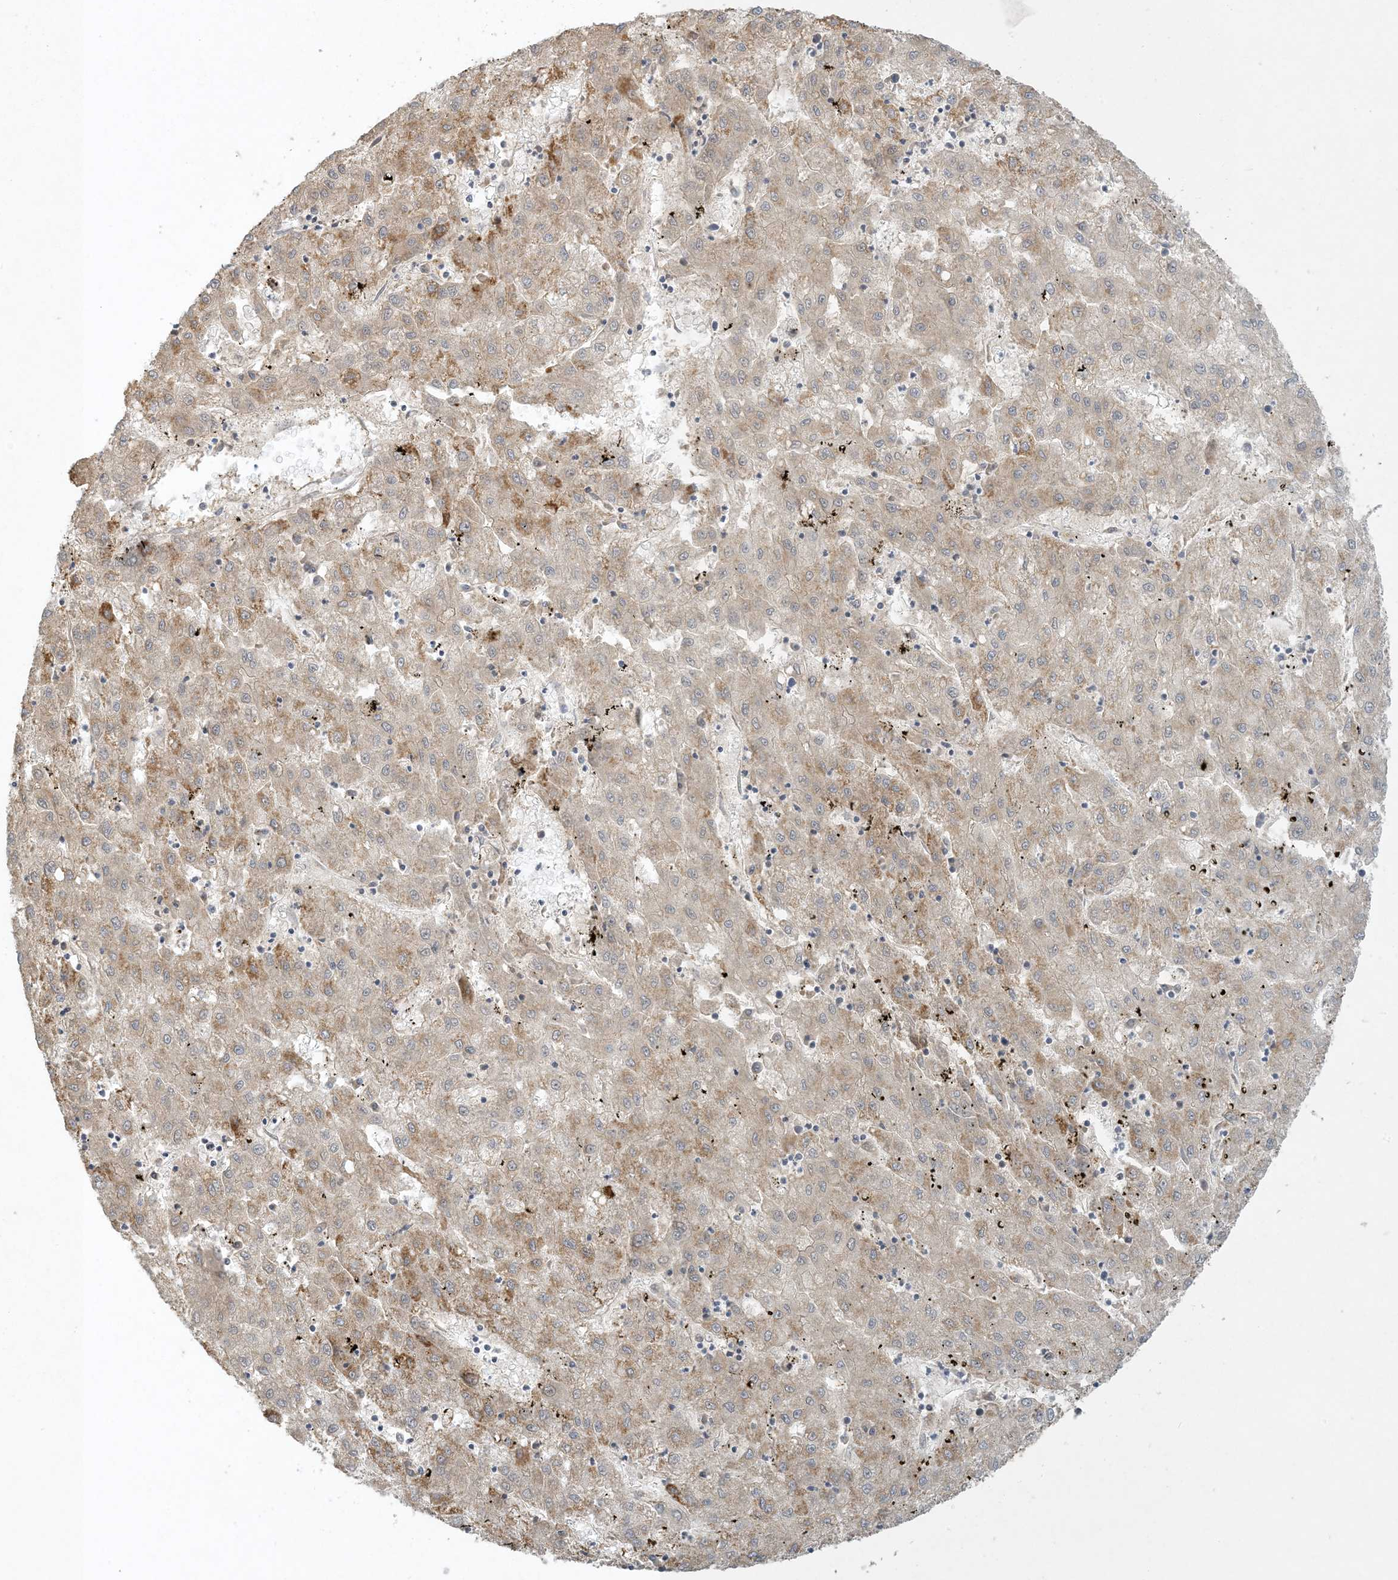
{"staining": {"intensity": "moderate", "quantity": "25%-75%", "location": "cytoplasmic/membranous"}, "tissue": "liver cancer", "cell_type": "Tumor cells", "image_type": "cancer", "snomed": [{"axis": "morphology", "description": "Carcinoma, Hepatocellular, NOS"}, {"axis": "topography", "description": "Liver"}], "caption": "Immunohistochemistry (IHC) (DAB (3,3'-diaminobenzidine)) staining of human liver cancer displays moderate cytoplasmic/membranous protein positivity in approximately 25%-75% of tumor cells. (DAB IHC with brightfield microscopy, high magnification).", "gene": "CTDNEP1", "patient": {"sex": "male", "age": 72}}